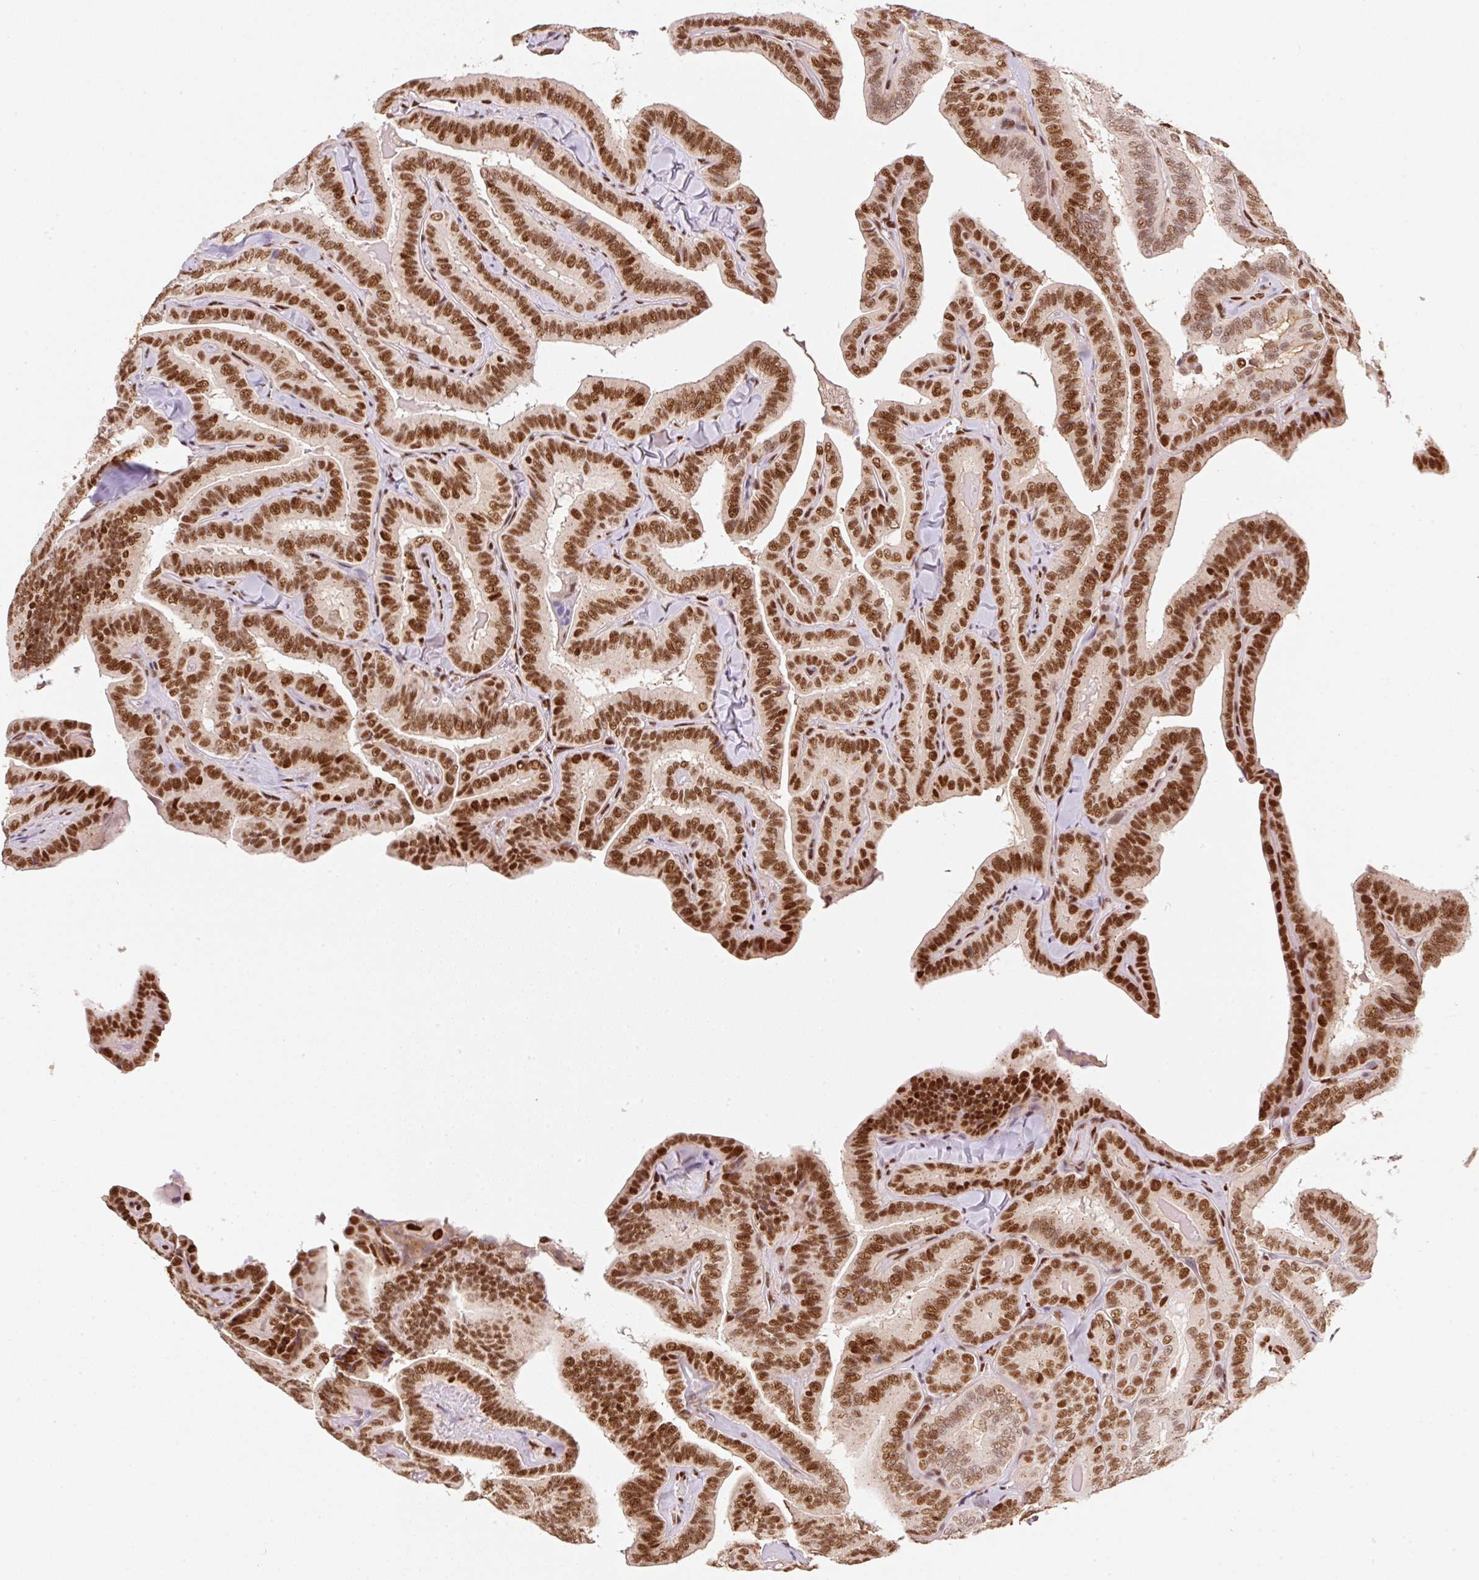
{"staining": {"intensity": "strong", "quantity": ">75%", "location": "nuclear"}, "tissue": "thyroid cancer", "cell_type": "Tumor cells", "image_type": "cancer", "snomed": [{"axis": "morphology", "description": "Papillary adenocarcinoma, NOS"}, {"axis": "topography", "description": "Thyroid gland"}], "caption": "Human thyroid papillary adenocarcinoma stained with a brown dye demonstrates strong nuclear positive staining in approximately >75% of tumor cells.", "gene": "GPR139", "patient": {"sex": "male", "age": 61}}